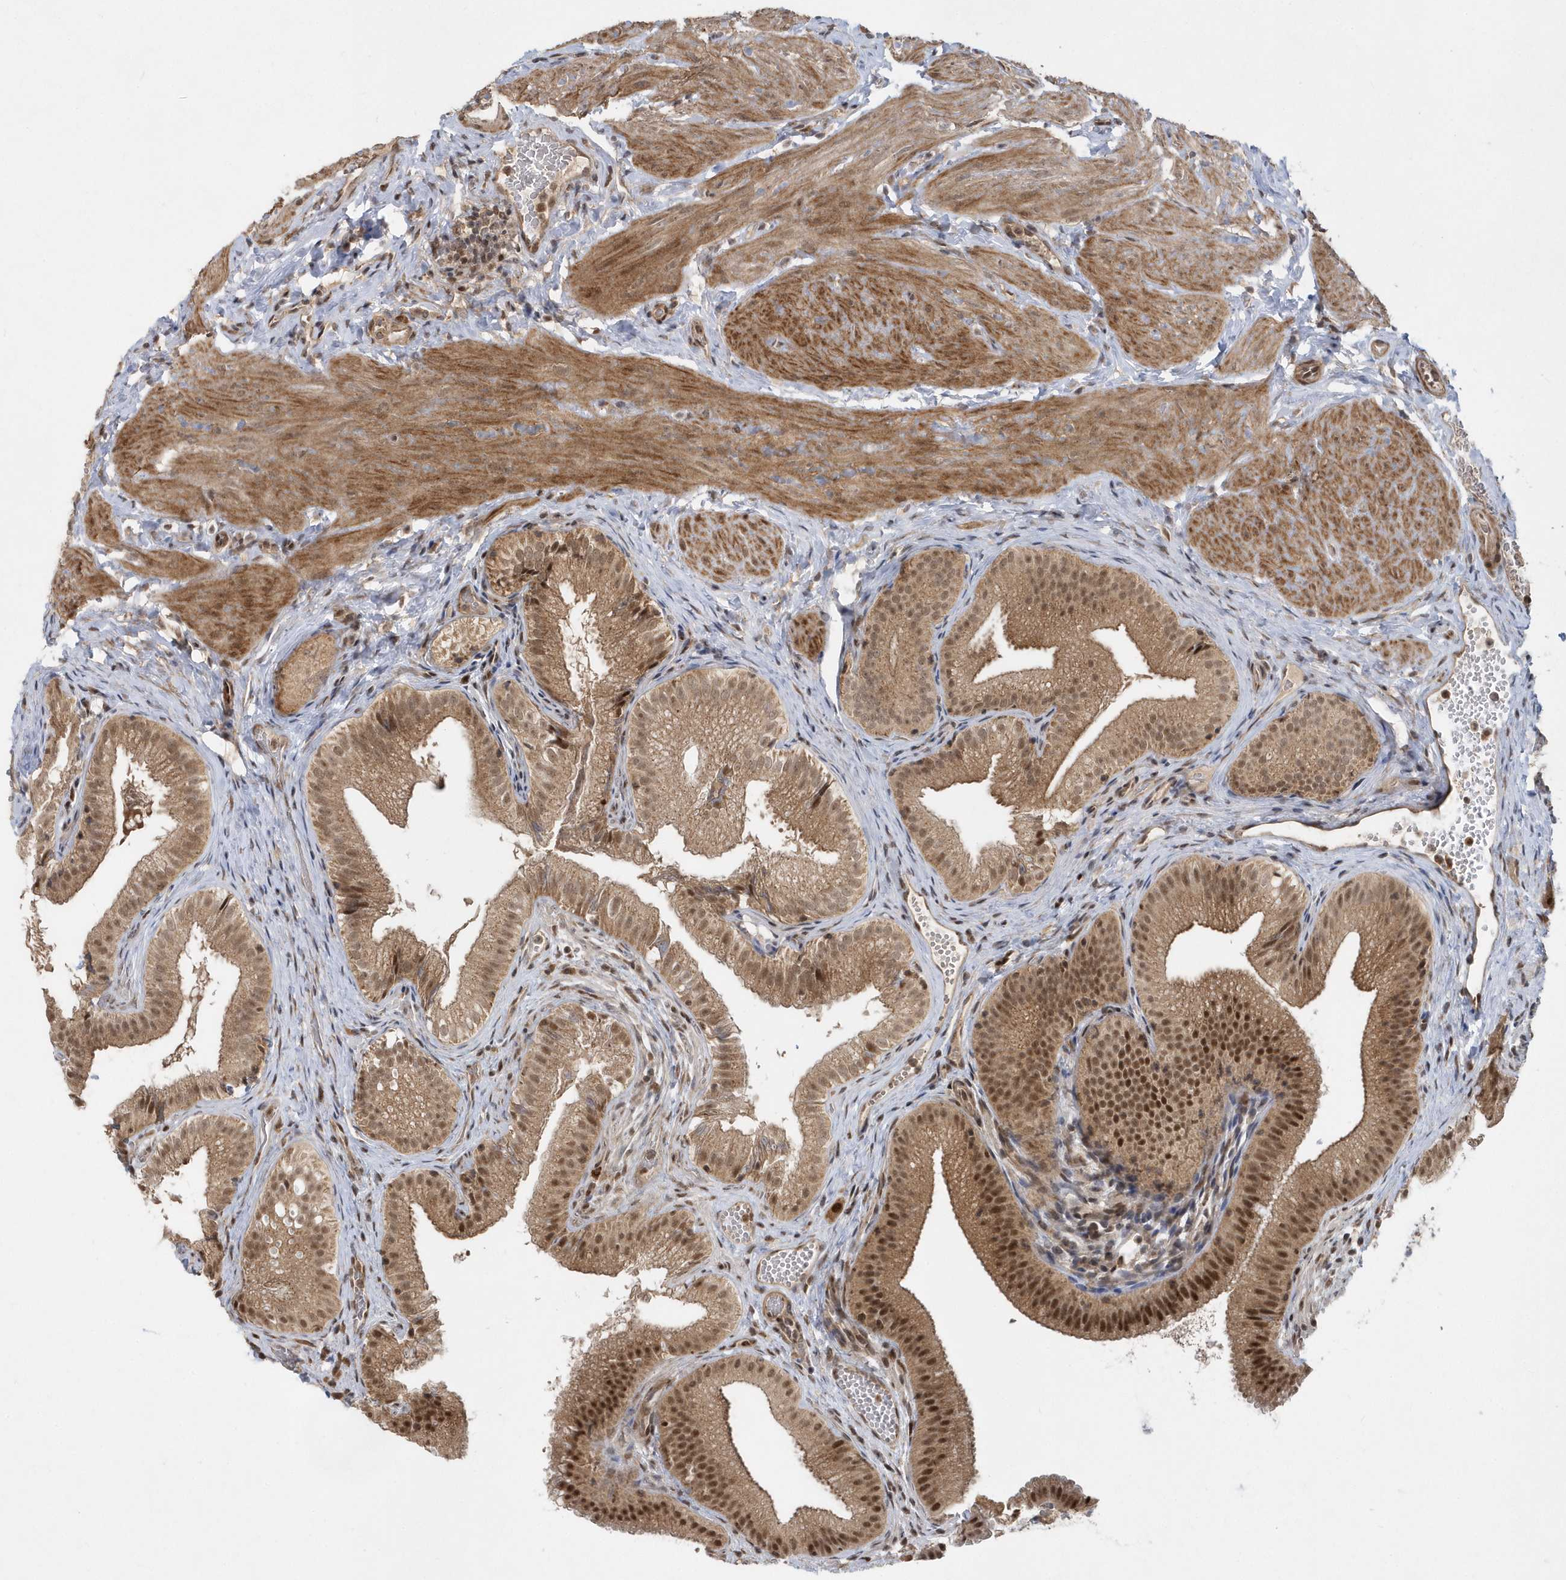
{"staining": {"intensity": "strong", "quantity": ">75%", "location": "cytoplasmic/membranous,nuclear"}, "tissue": "gallbladder", "cell_type": "Glandular cells", "image_type": "normal", "snomed": [{"axis": "morphology", "description": "Normal tissue, NOS"}, {"axis": "topography", "description": "Gallbladder"}], "caption": "Benign gallbladder exhibits strong cytoplasmic/membranous,nuclear positivity in approximately >75% of glandular cells (IHC, brightfield microscopy, high magnification)..", "gene": "MXI1", "patient": {"sex": "female", "age": 30}}